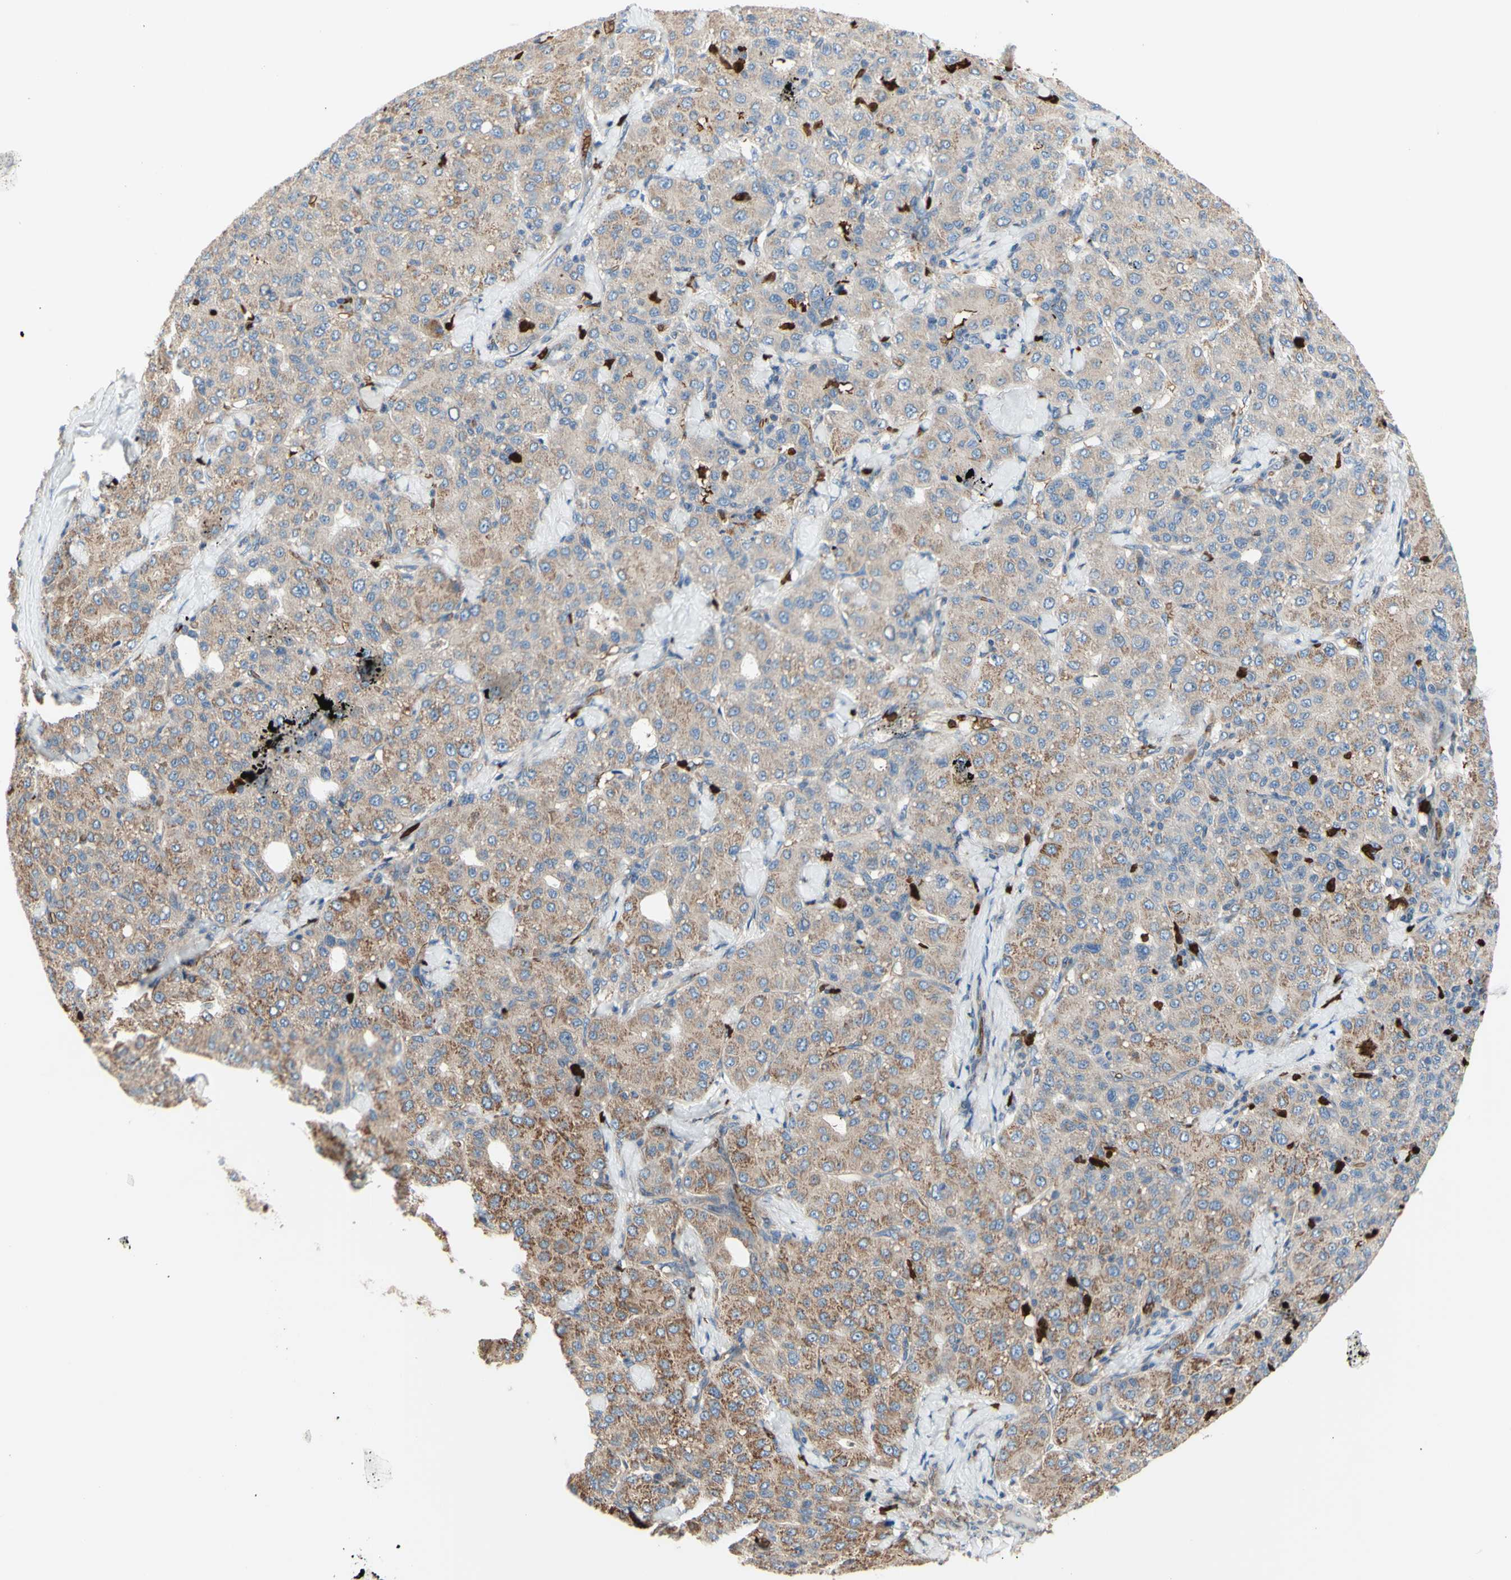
{"staining": {"intensity": "weak", "quantity": ">75%", "location": "cytoplasmic/membranous"}, "tissue": "liver cancer", "cell_type": "Tumor cells", "image_type": "cancer", "snomed": [{"axis": "morphology", "description": "Carcinoma, Hepatocellular, NOS"}, {"axis": "topography", "description": "Liver"}], "caption": "DAB immunohistochemical staining of liver cancer exhibits weak cytoplasmic/membranous protein positivity in about >75% of tumor cells. (DAB IHC, brown staining for protein, blue staining for nuclei).", "gene": "USP9X", "patient": {"sex": "male", "age": 65}}